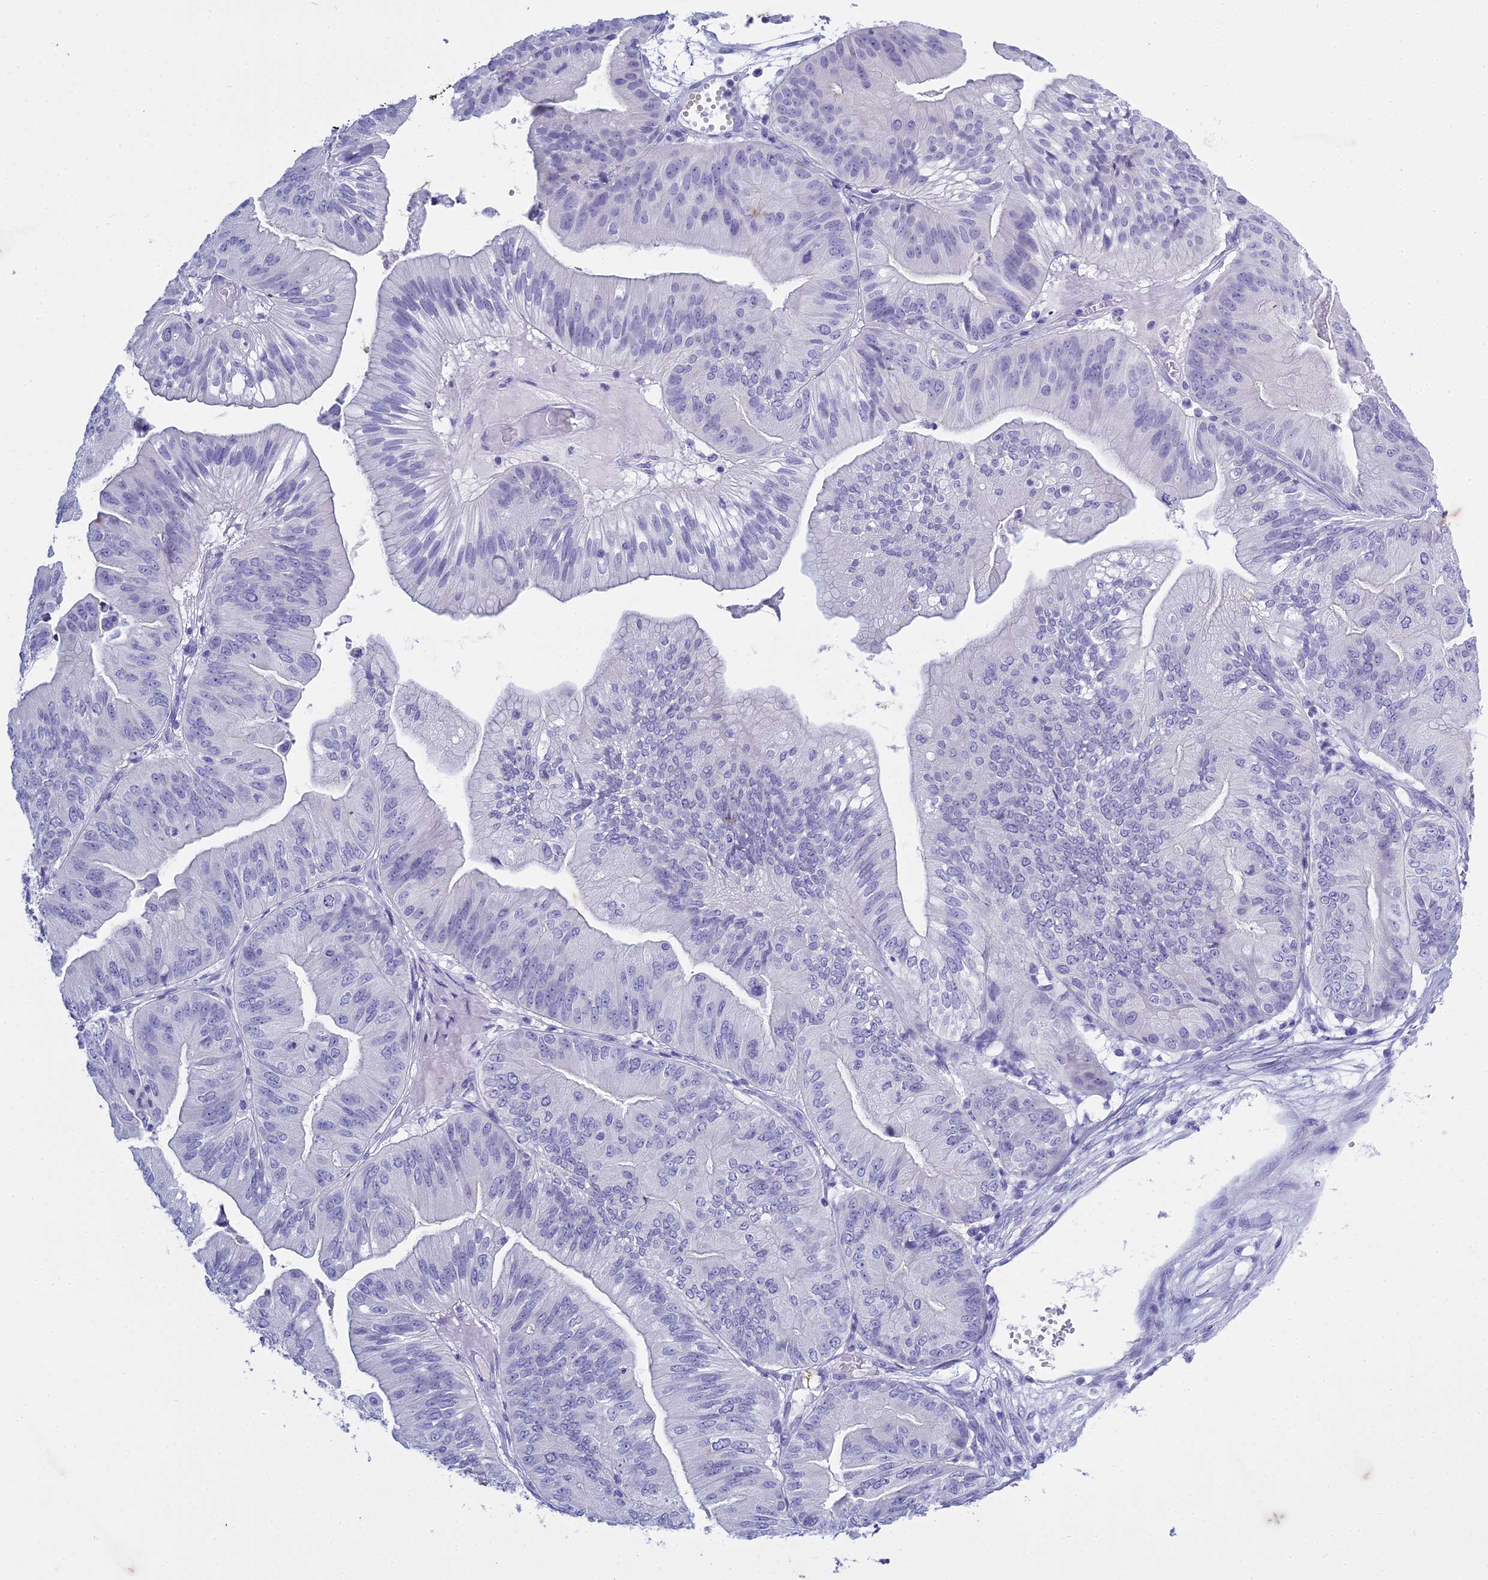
{"staining": {"intensity": "negative", "quantity": "none", "location": "none"}, "tissue": "ovarian cancer", "cell_type": "Tumor cells", "image_type": "cancer", "snomed": [{"axis": "morphology", "description": "Cystadenocarcinoma, mucinous, NOS"}, {"axis": "topography", "description": "Ovary"}], "caption": "A photomicrograph of human ovarian cancer is negative for staining in tumor cells.", "gene": "HMGB4", "patient": {"sex": "female", "age": 61}}